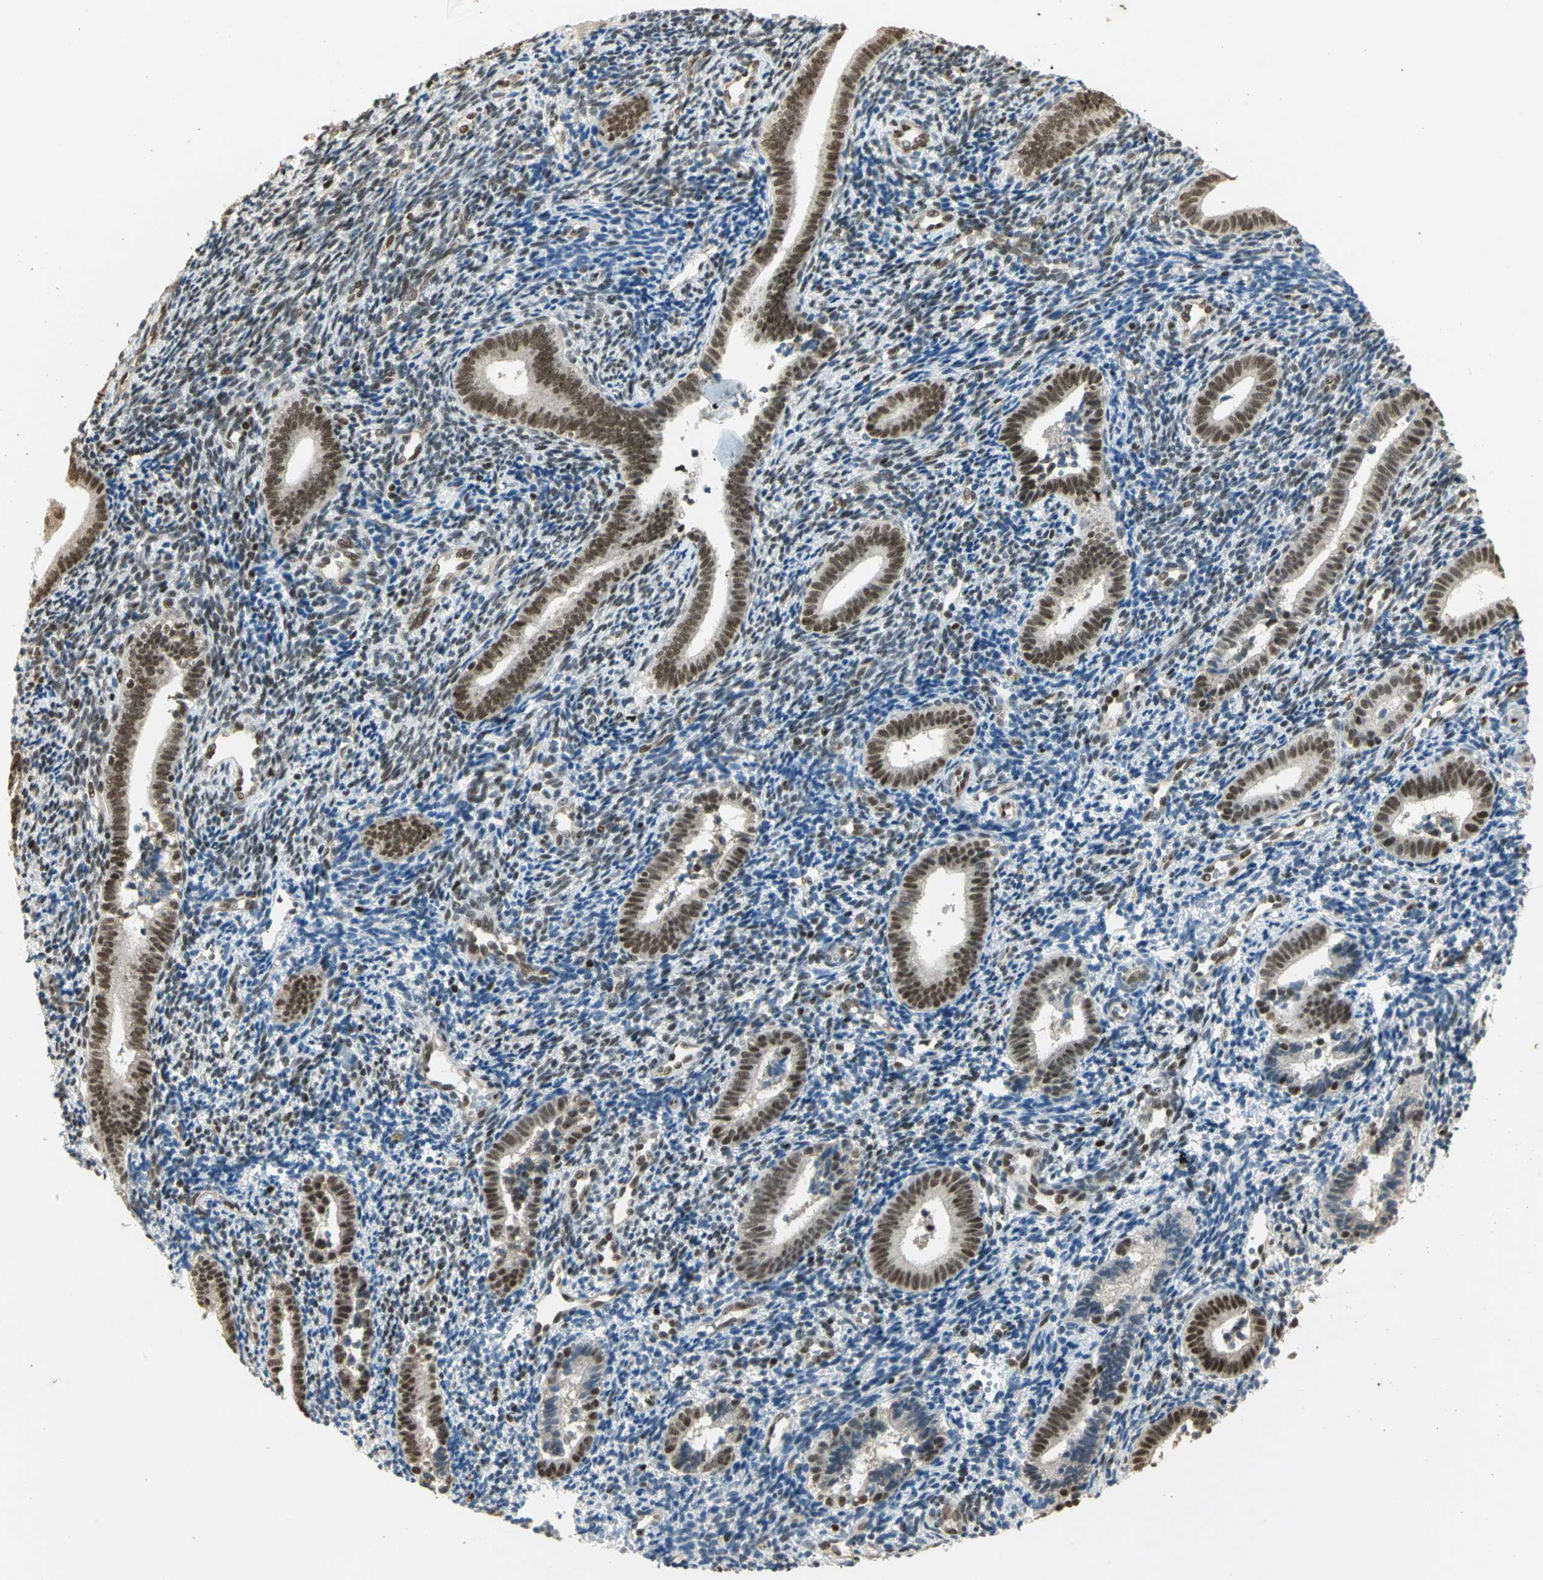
{"staining": {"intensity": "weak", "quantity": "25%-75%", "location": "nuclear"}, "tissue": "endometrium", "cell_type": "Cells in endometrial stroma", "image_type": "normal", "snomed": [{"axis": "morphology", "description": "Normal tissue, NOS"}, {"axis": "topography", "description": "Uterus"}, {"axis": "topography", "description": "Endometrium"}], "caption": "Unremarkable endometrium was stained to show a protein in brown. There is low levels of weak nuclear expression in about 25%-75% of cells in endometrial stroma.", "gene": "ELF1", "patient": {"sex": "female", "age": 33}}